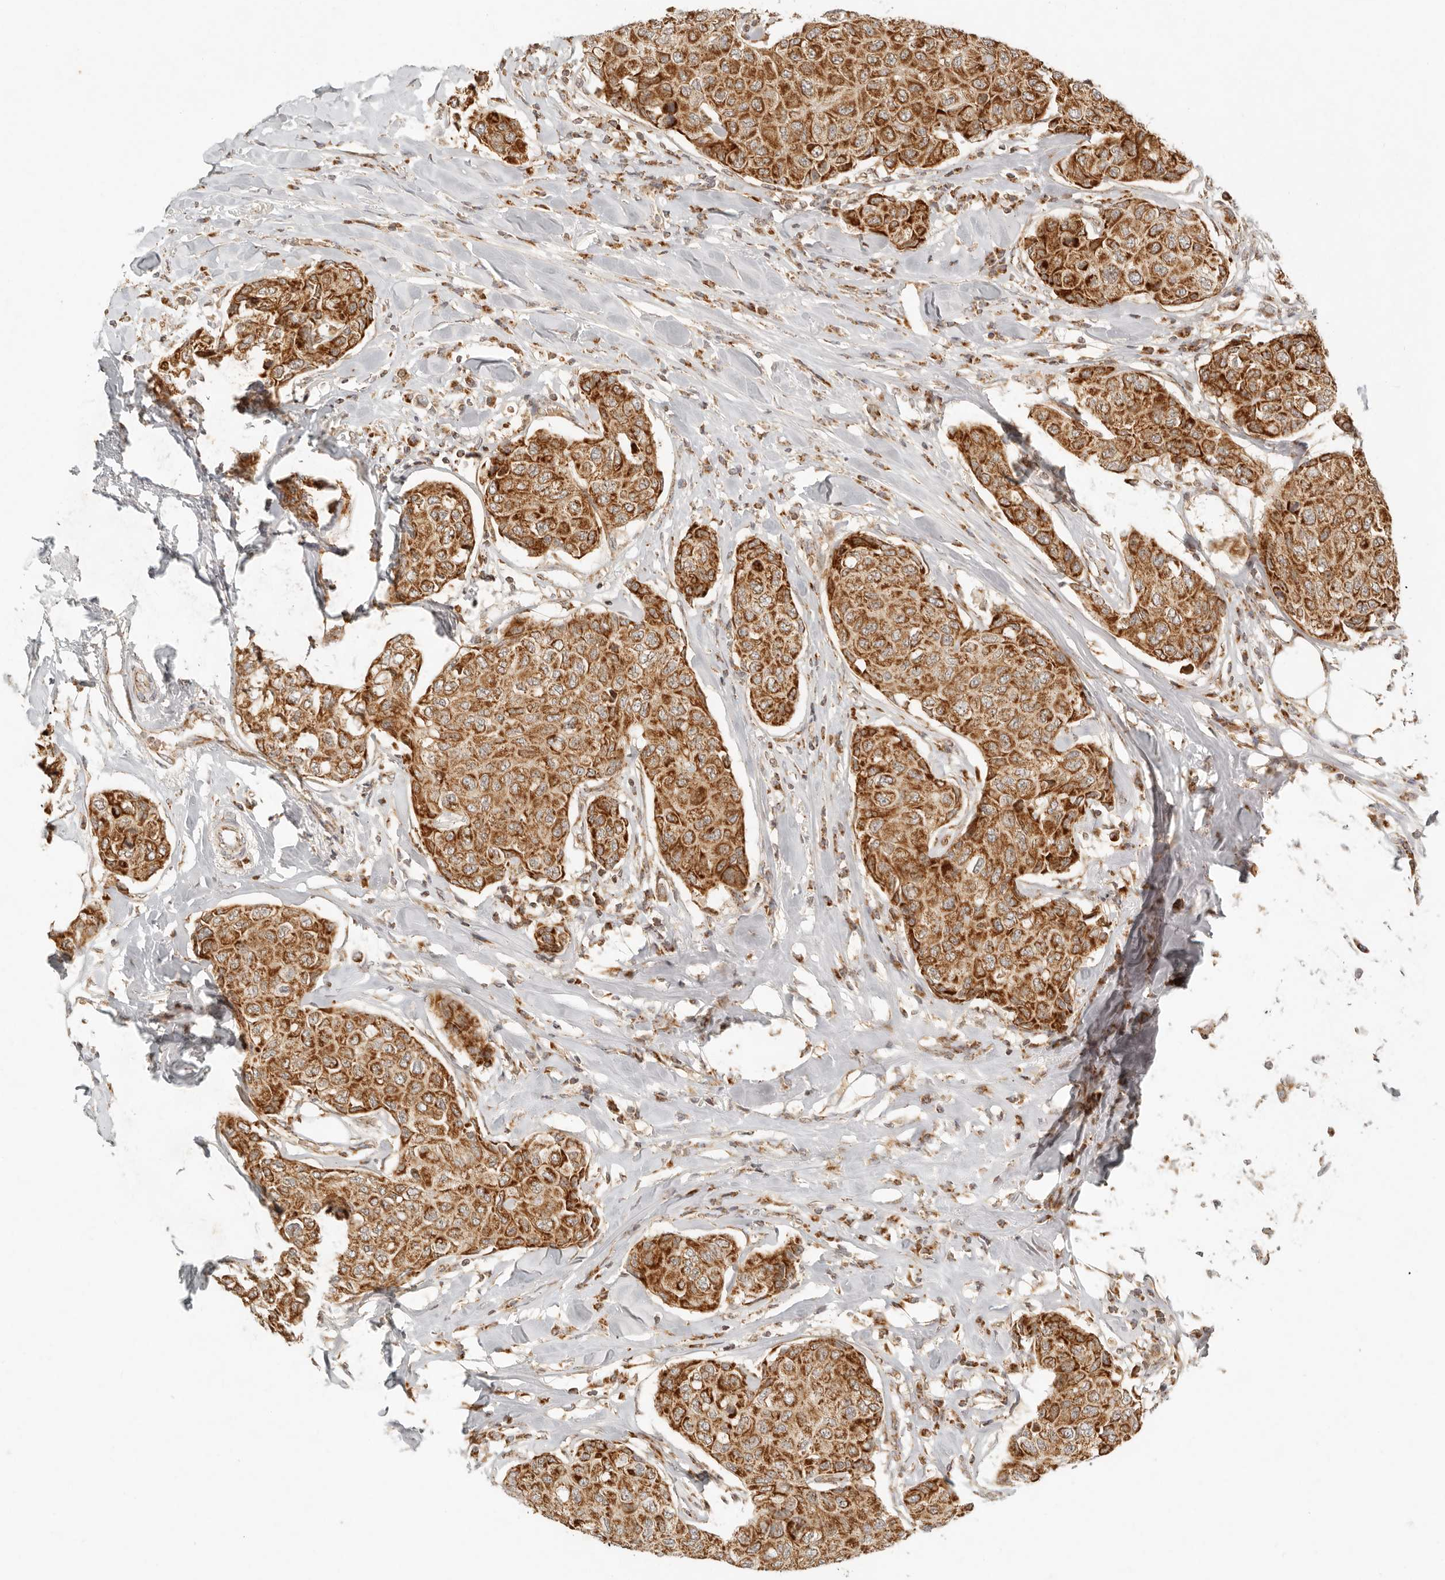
{"staining": {"intensity": "strong", "quantity": ">75%", "location": "cytoplasmic/membranous"}, "tissue": "breast cancer", "cell_type": "Tumor cells", "image_type": "cancer", "snomed": [{"axis": "morphology", "description": "Duct carcinoma"}, {"axis": "topography", "description": "Breast"}], "caption": "Immunohistochemical staining of breast cancer (intraductal carcinoma) demonstrates high levels of strong cytoplasmic/membranous protein expression in about >75% of tumor cells.", "gene": "MRPL55", "patient": {"sex": "female", "age": 80}}